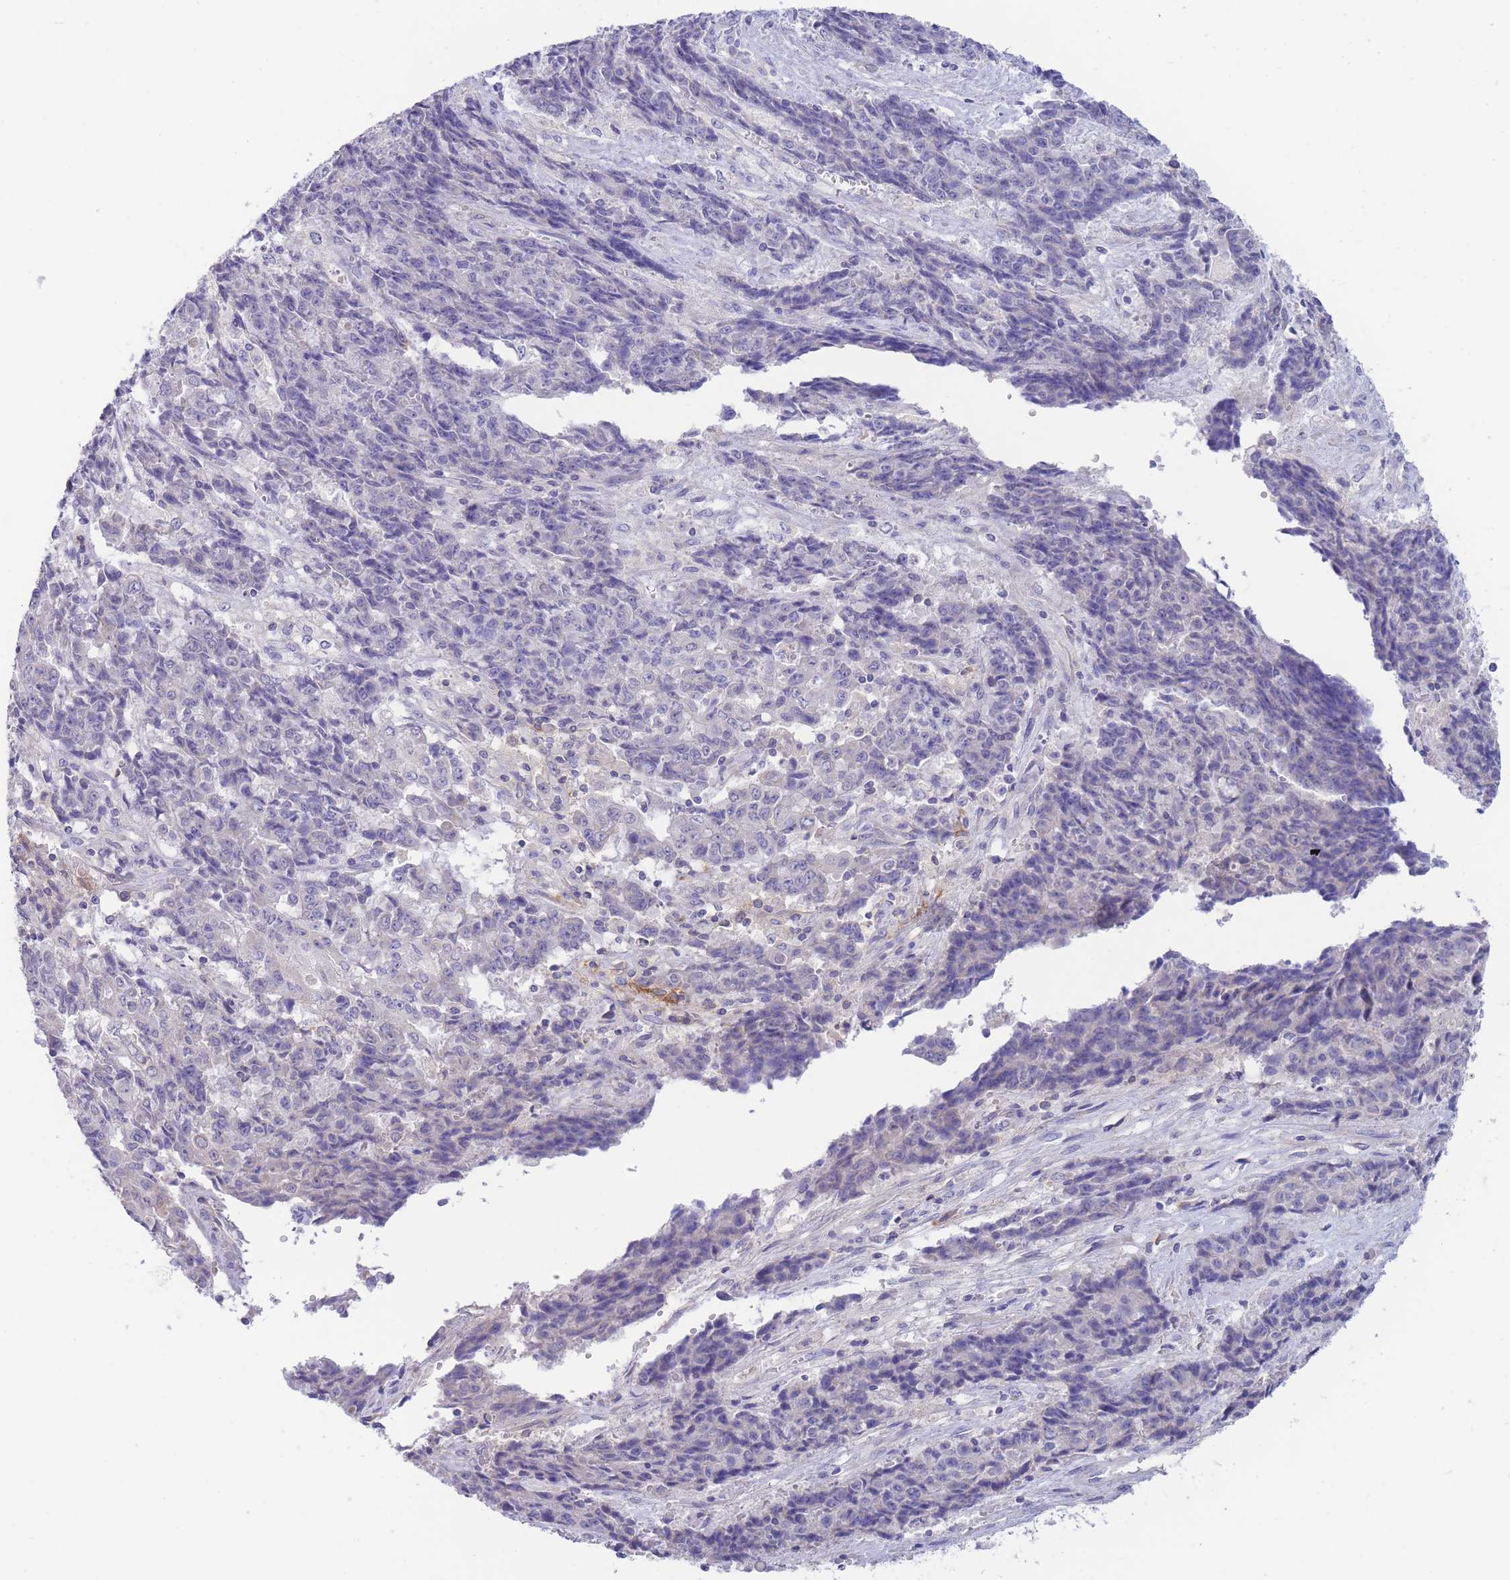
{"staining": {"intensity": "negative", "quantity": "none", "location": "none"}, "tissue": "ovarian cancer", "cell_type": "Tumor cells", "image_type": "cancer", "snomed": [{"axis": "morphology", "description": "Carcinoma, endometroid"}, {"axis": "topography", "description": "Ovary"}], "caption": "Ovarian endometroid carcinoma was stained to show a protein in brown. There is no significant expression in tumor cells.", "gene": "PCDHB3", "patient": {"sex": "female", "age": 42}}